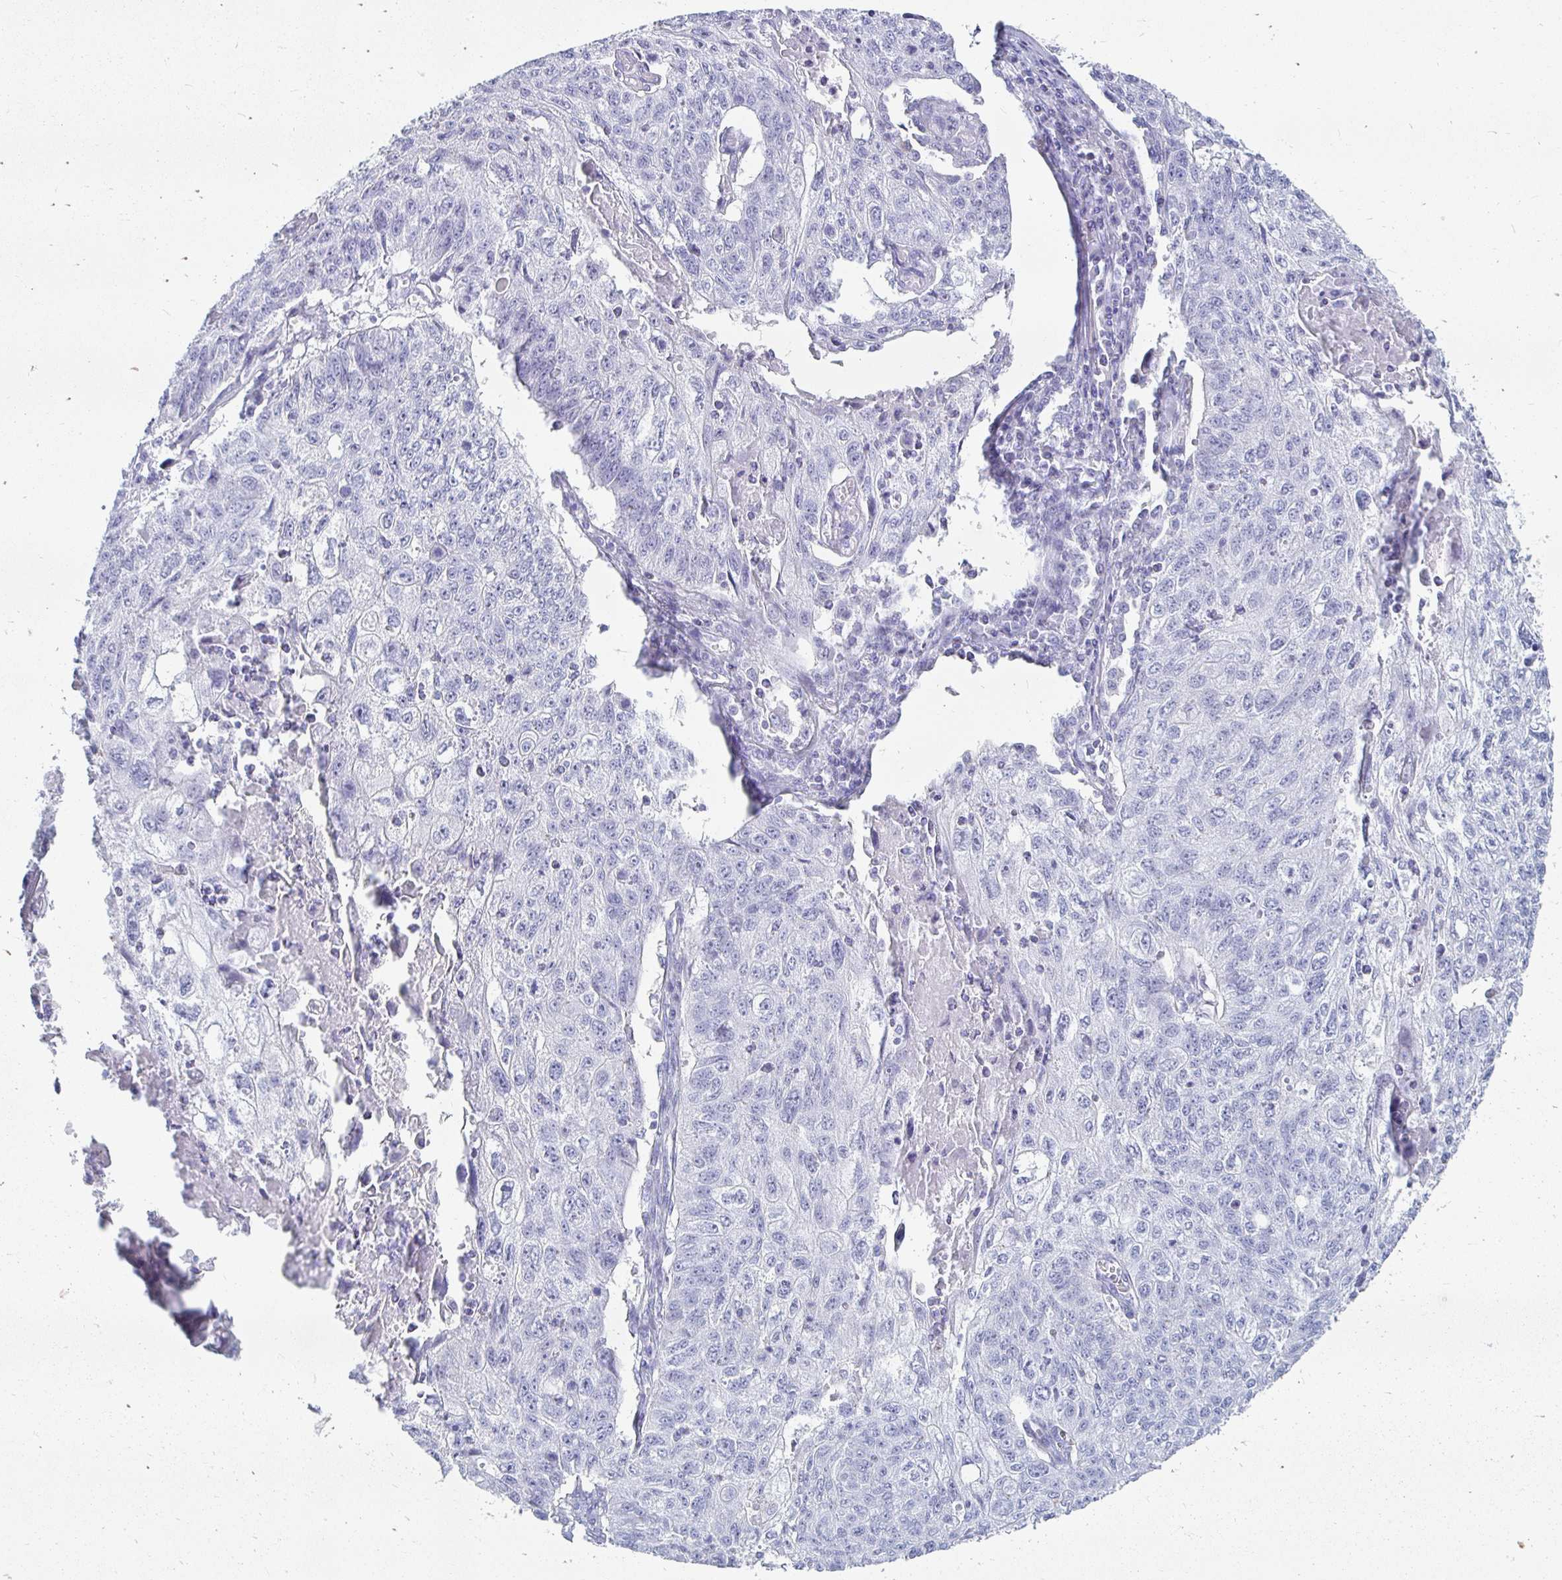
{"staining": {"intensity": "negative", "quantity": "none", "location": "none"}, "tissue": "lung cancer", "cell_type": "Tumor cells", "image_type": "cancer", "snomed": [{"axis": "morphology", "description": "Normal morphology"}, {"axis": "morphology", "description": "Aneuploidy"}, {"axis": "morphology", "description": "Squamous cell carcinoma, NOS"}, {"axis": "topography", "description": "Lymph node"}, {"axis": "topography", "description": "Lung"}], "caption": "High magnification brightfield microscopy of lung cancer stained with DAB (brown) and counterstained with hematoxylin (blue): tumor cells show no significant positivity.", "gene": "PEG10", "patient": {"sex": "female", "age": 76}}